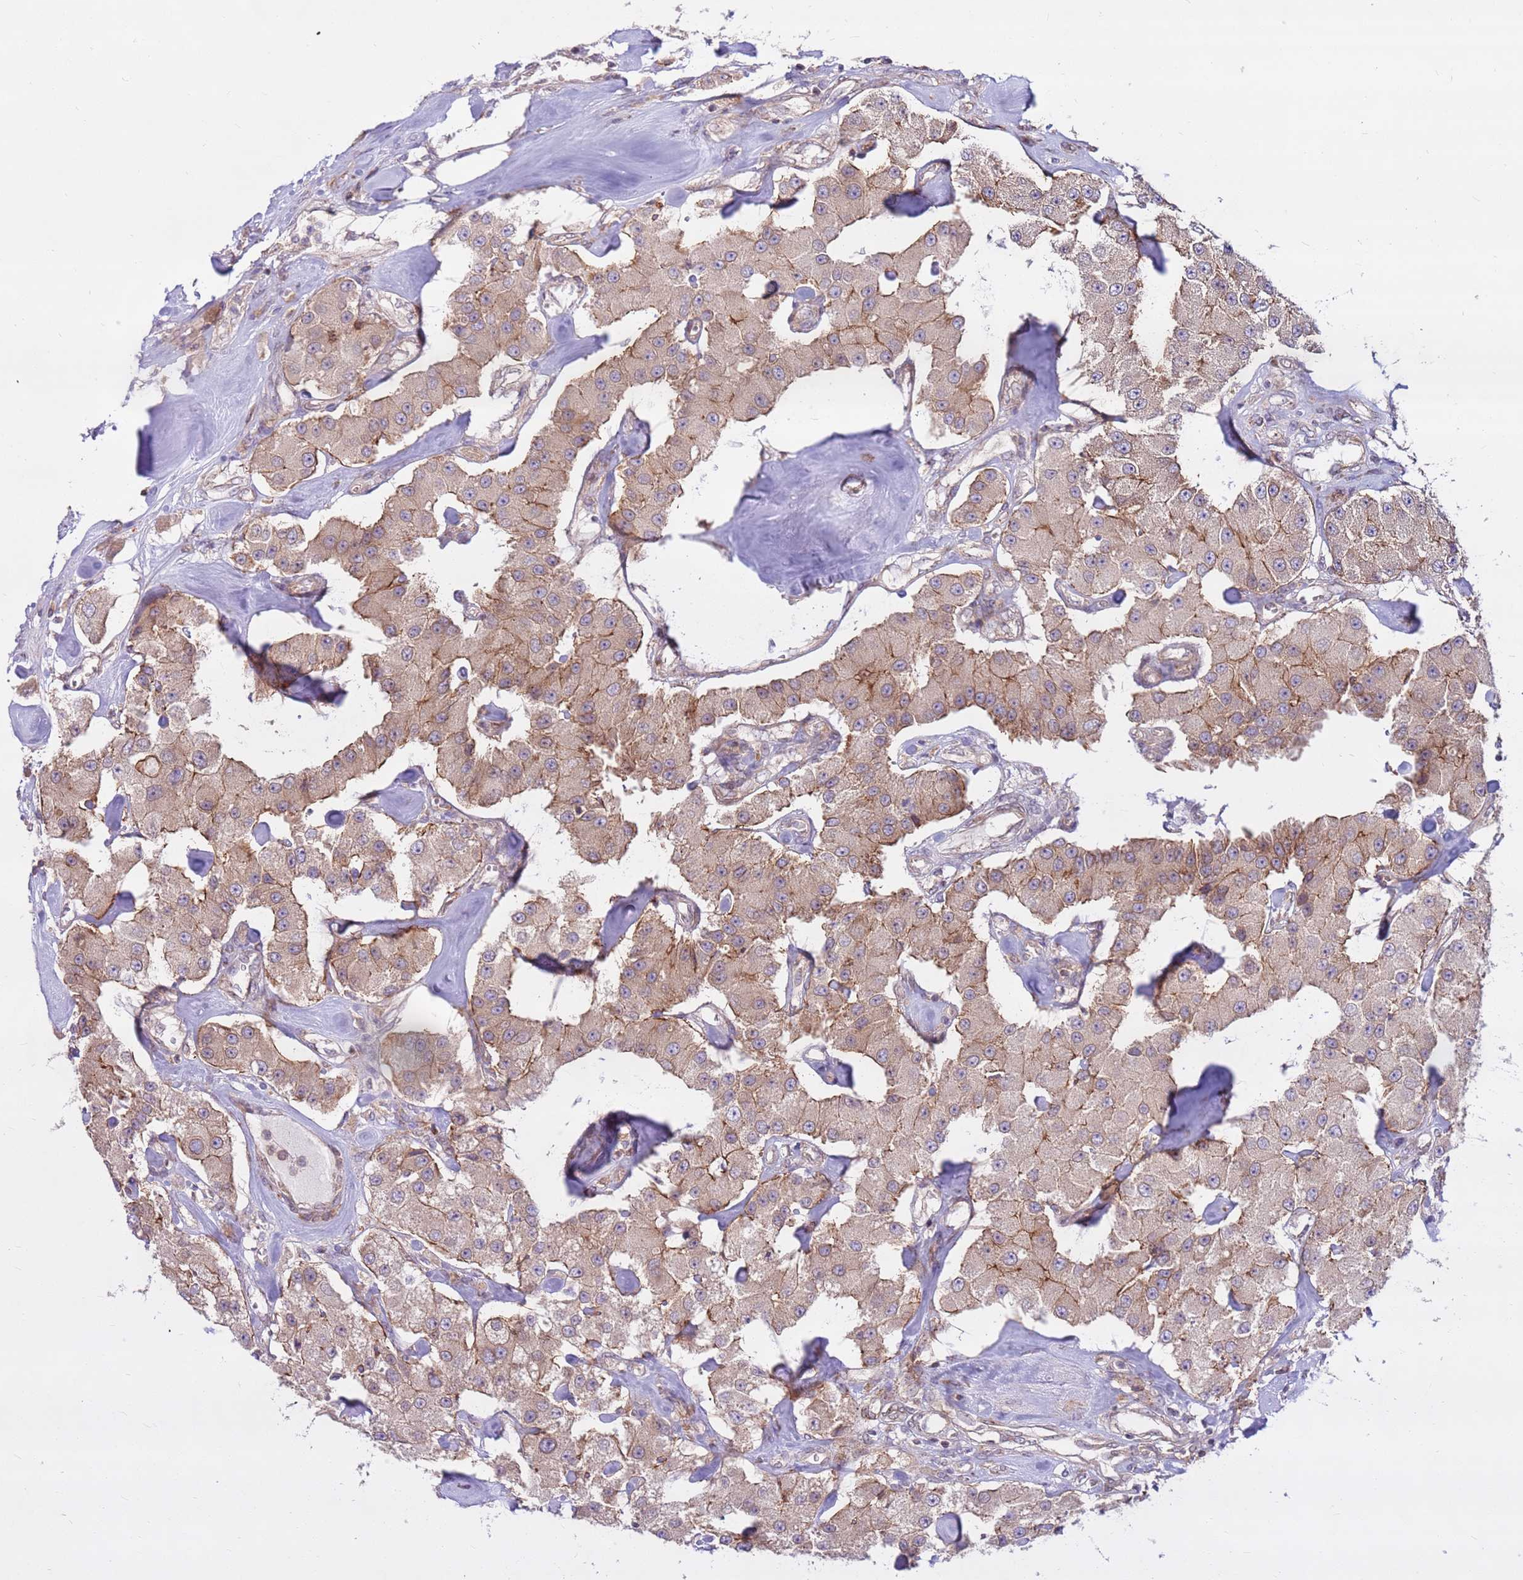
{"staining": {"intensity": "weak", "quantity": "25%-75%", "location": "cytoplasmic/membranous"}, "tissue": "carcinoid", "cell_type": "Tumor cells", "image_type": "cancer", "snomed": [{"axis": "morphology", "description": "Carcinoid, malignant, NOS"}, {"axis": "topography", "description": "Pancreas"}], "caption": "Weak cytoplasmic/membranous positivity for a protein is seen in about 25%-75% of tumor cells of malignant carcinoid using immunohistochemistry.", "gene": "DDX19B", "patient": {"sex": "male", "age": 41}}